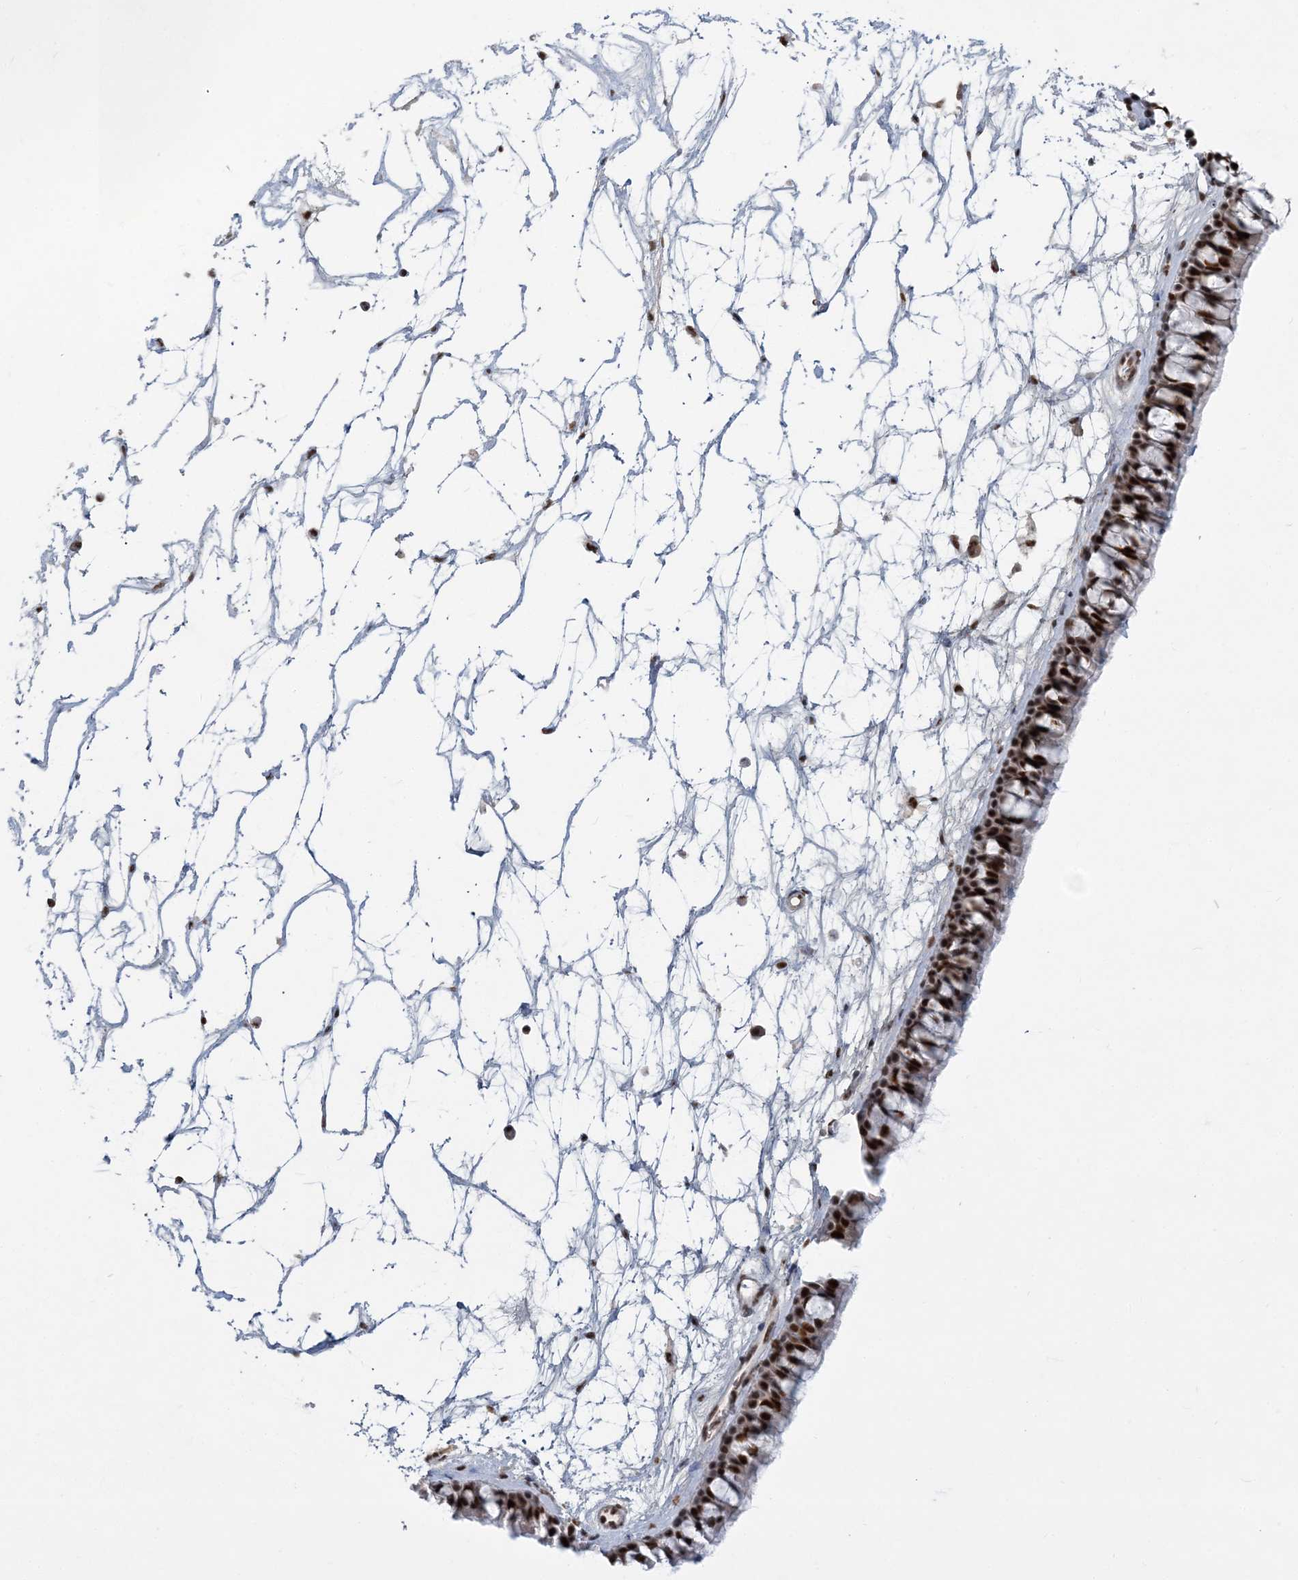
{"staining": {"intensity": "strong", "quantity": ">75%", "location": "nuclear"}, "tissue": "nasopharynx", "cell_type": "Respiratory epithelial cells", "image_type": "normal", "snomed": [{"axis": "morphology", "description": "Normal tissue, NOS"}, {"axis": "topography", "description": "Nasopharynx"}], "caption": "This is a photomicrograph of immunohistochemistry staining of unremarkable nasopharynx, which shows strong expression in the nuclear of respiratory epithelial cells.", "gene": "PLRG1", "patient": {"sex": "male", "age": 64}}